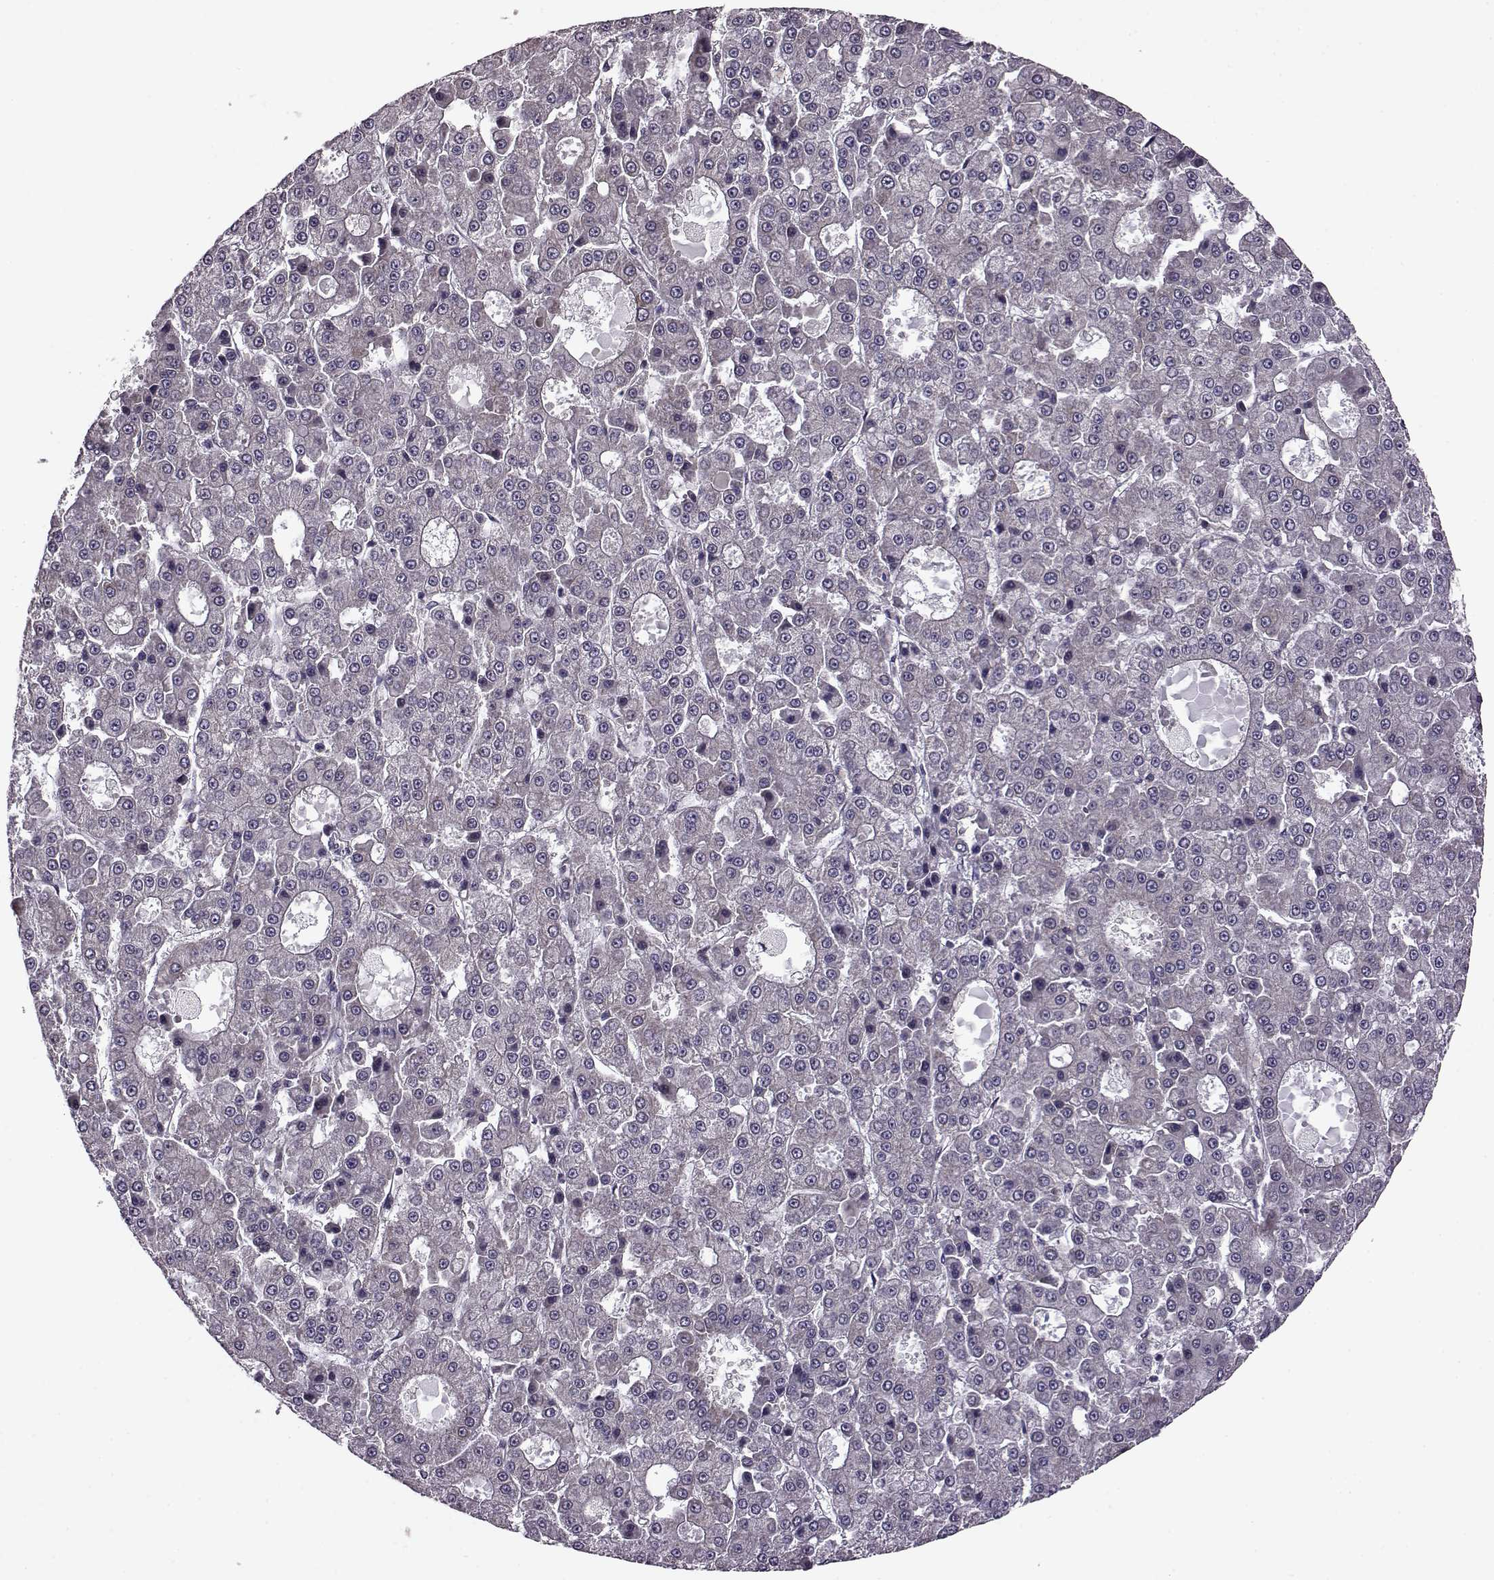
{"staining": {"intensity": "weak", "quantity": "25%-75%", "location": "cytoplasmic/membranous"}, "tissue": "liver cancer", "cell_type": "Tumor cells", "image_type": "cancer", "snomed": [{"axis": "morphology", "description": "Carcinoma, Hepatocellular, NOS"}, {"axis": "topography", "description": "Liver"}], "caption": "Human hepatocellular carcinoma (liver) stained with a protein marker demonstrates weak staining in tumor cells.", "gene": "URI1", "patient": {"sex": "male", "age": 70}}